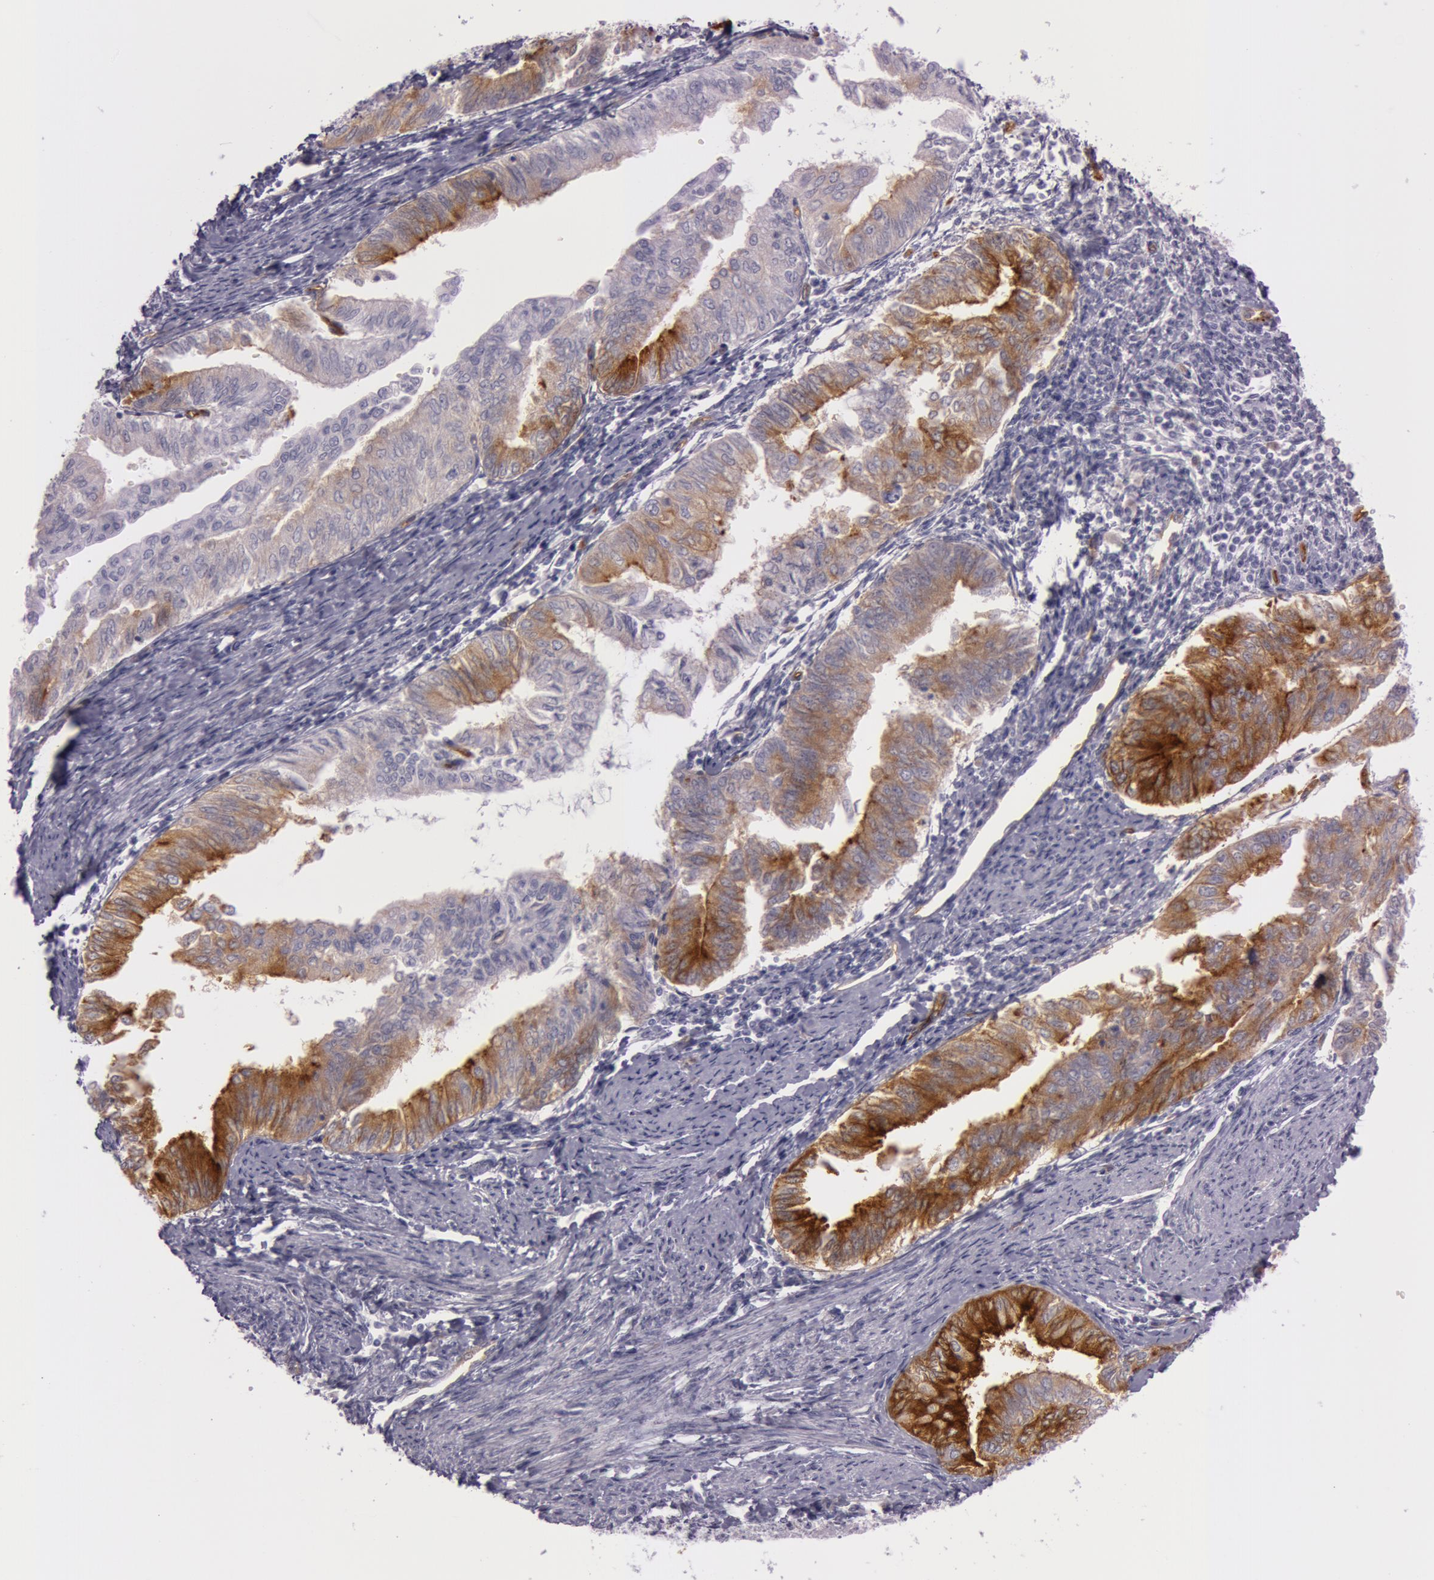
{"staining": {"intensity": "moderate", "quantity": "25%-75%", "location": "cytoplasmic/membranous"}, "tissue": "endometrial cancer", "cell_type": "Tumor cells", "image_type": "cancer", "snomed": [{"axis": "morphology", "description": "Adenocarcinoma, NOS"}, {"axis": "topography", "description": "Endometrium"}], "caption": "Immunohistochemistry (DAB) staining of human endometrial cancer (adenocarcinoma) shows moderate cytoplasmic/membranous protein expression in approximately 25%-75% of tumor cells. The staining was performed using DAB (3,3'-diaminobenzidine), with brown indicating positive protein expression. Nuclei are stained blue with hematoxylin.", "gene": "FOLH1", "patient": {"sex": "female", "age": 66}}